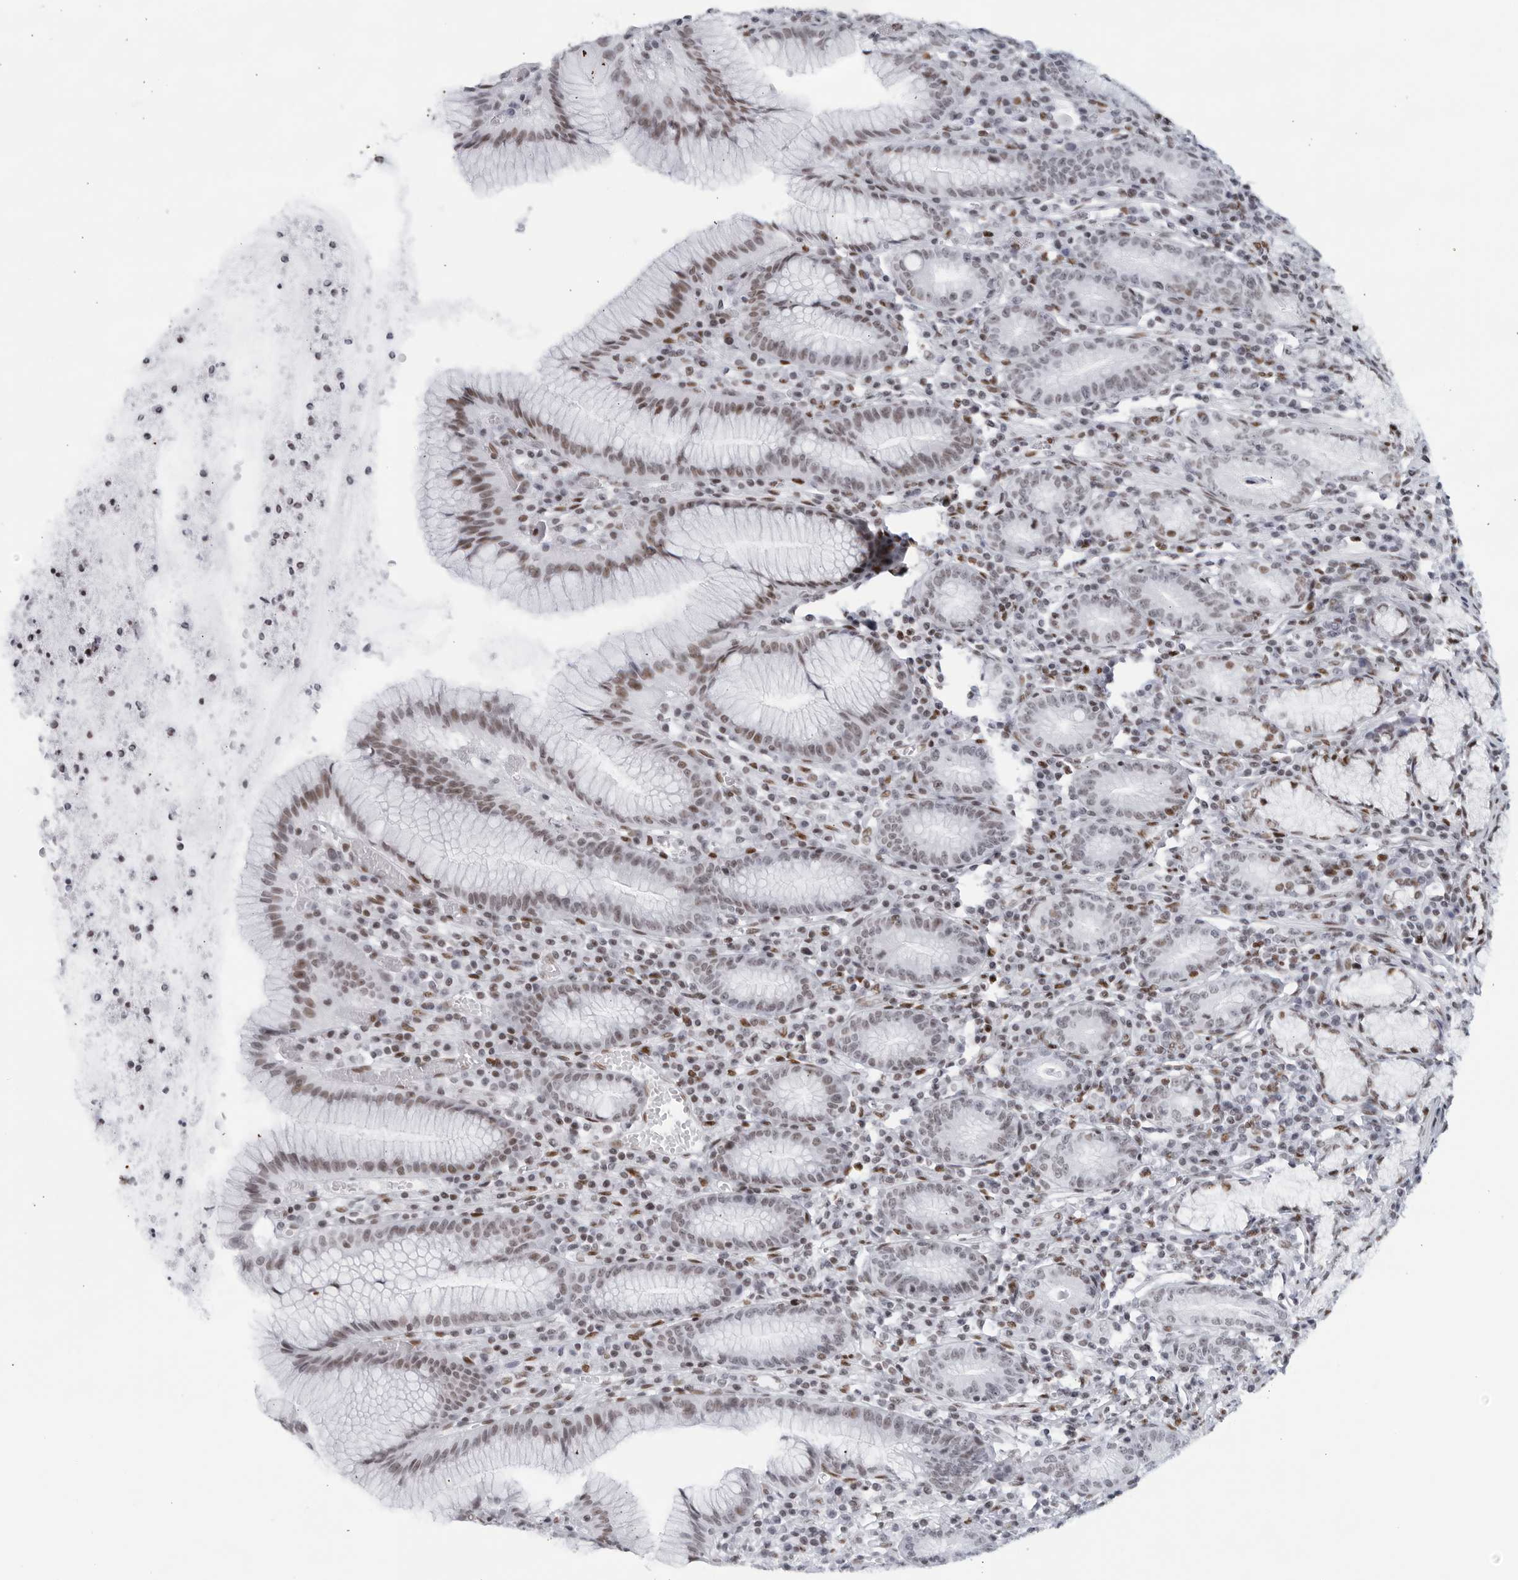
{"staining": {"intensity": "moderate", "quantity": "25%-75%", "location": "nuclear"}, "tissue": "stomach", "cell_type": "Glandular cells", "image_type": "normal", "snomed": [{"axis": "morphology", "description": "Normal tissue, NOS"}, {"axis": "topography", "description": "Stomach"}], "caption": "Stomach stained with DAB (3,3'-diaminobenzidine) IHC demonstrates medium levels of moderate nuclear staining in about 25%-75% of glandular cells. Using DAB (3,3'-diaminobenzidine) (brown) and hematoxylin (blue) stains, captured at high magnification using brightfield microscopy.", "gene": "HP1BP3", "patient": {"sex": "male", "age": 55}}